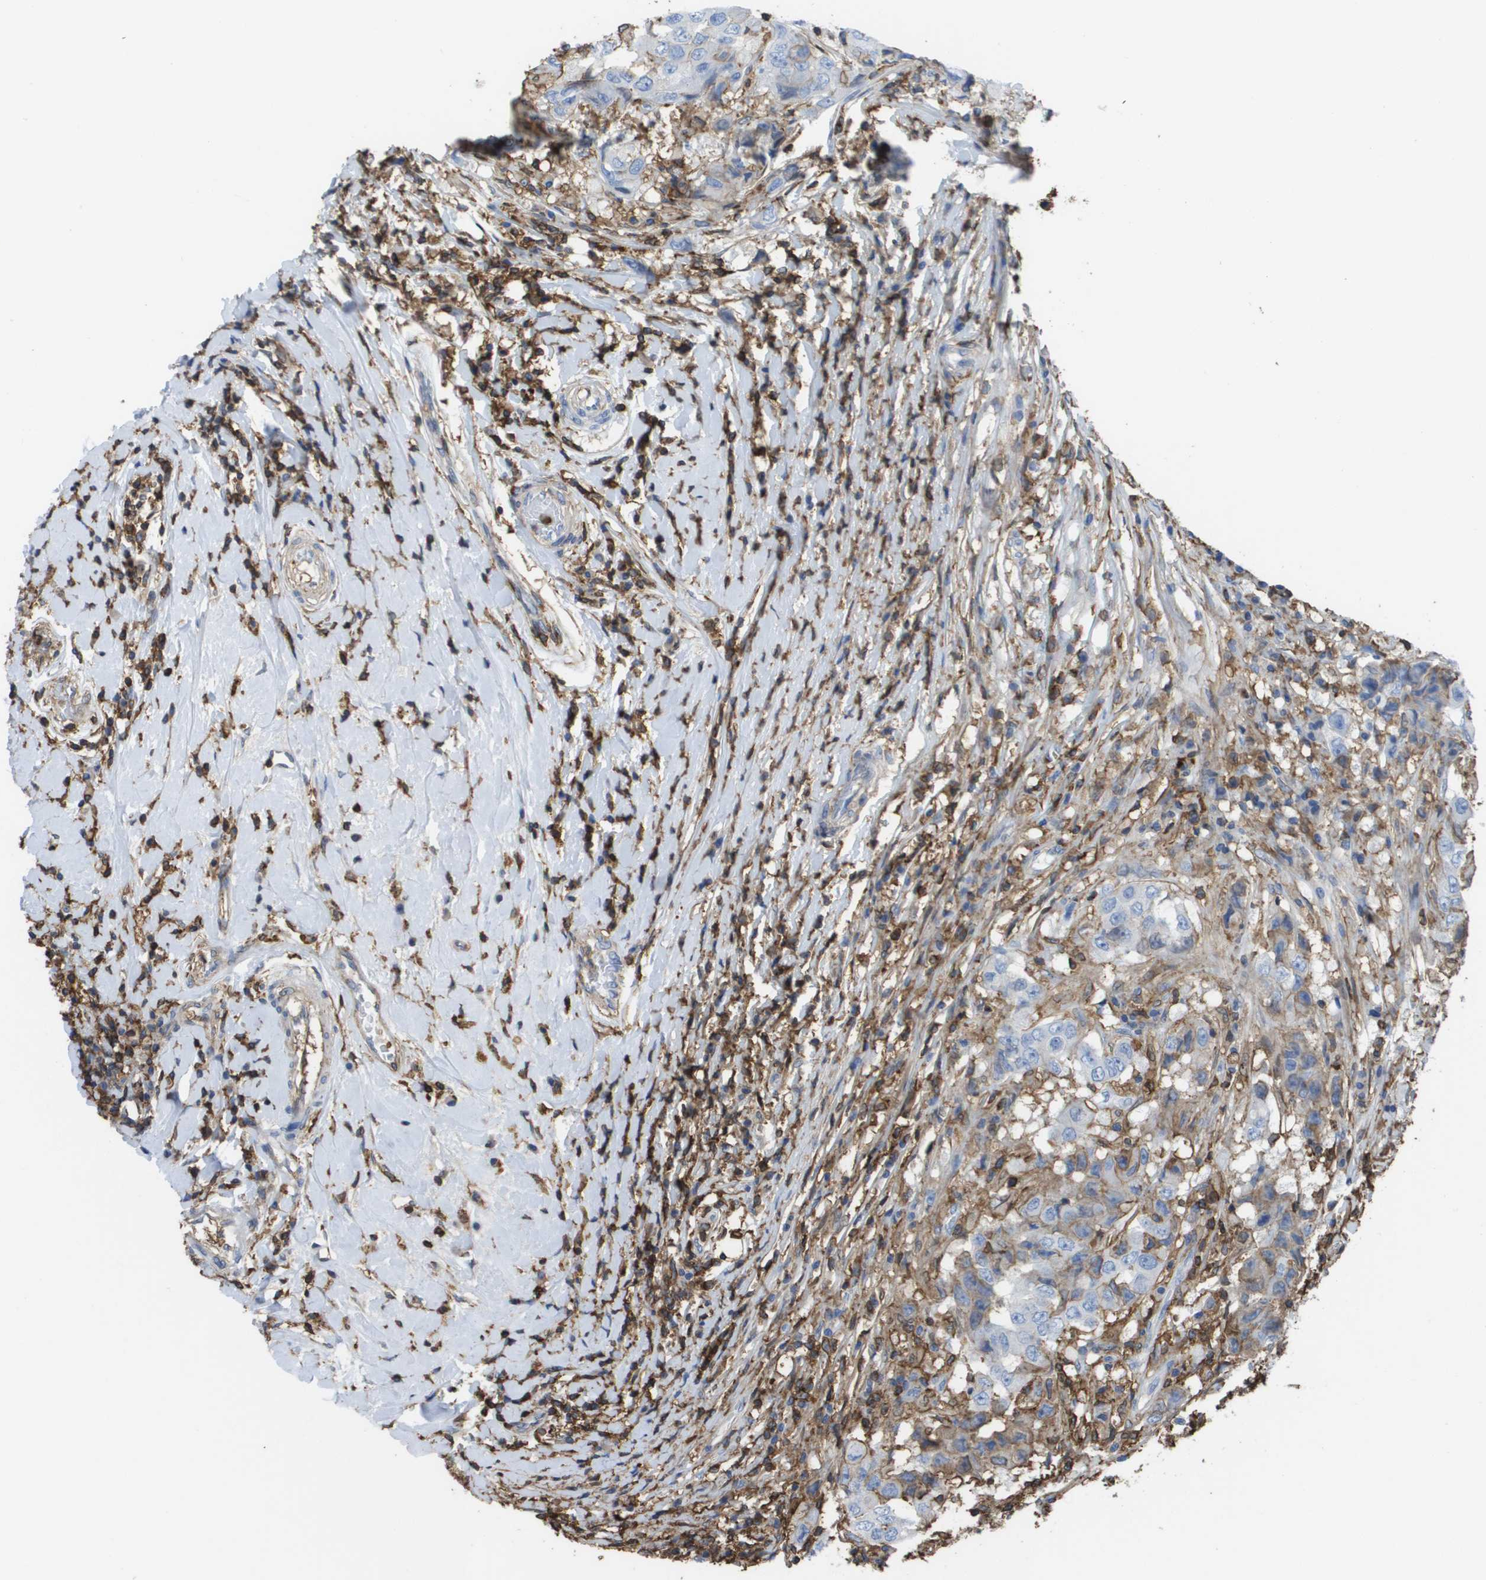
{"staining": {"intensity": "negative", "quantity": "none", "location": "none"}, "tissue": "breast cancer", "cell_type": "Tumor cells", "image_type": "cancer", "snomed": [{"axis": "morphology", "description": "Duct carcinoma"}, {"axis": "topography", "description": "Breast"}], "caption": "Breast cancer (intraductal carcinoma) was stained to show a protein in brown. There is no significant staining in tumor cells. (DAB (3,3'-diaminobenzidine) immunohistochemistry with hematoxylin counter stain).", "gene": "PASK", "patient": {"sex": "female", "age": 27}}